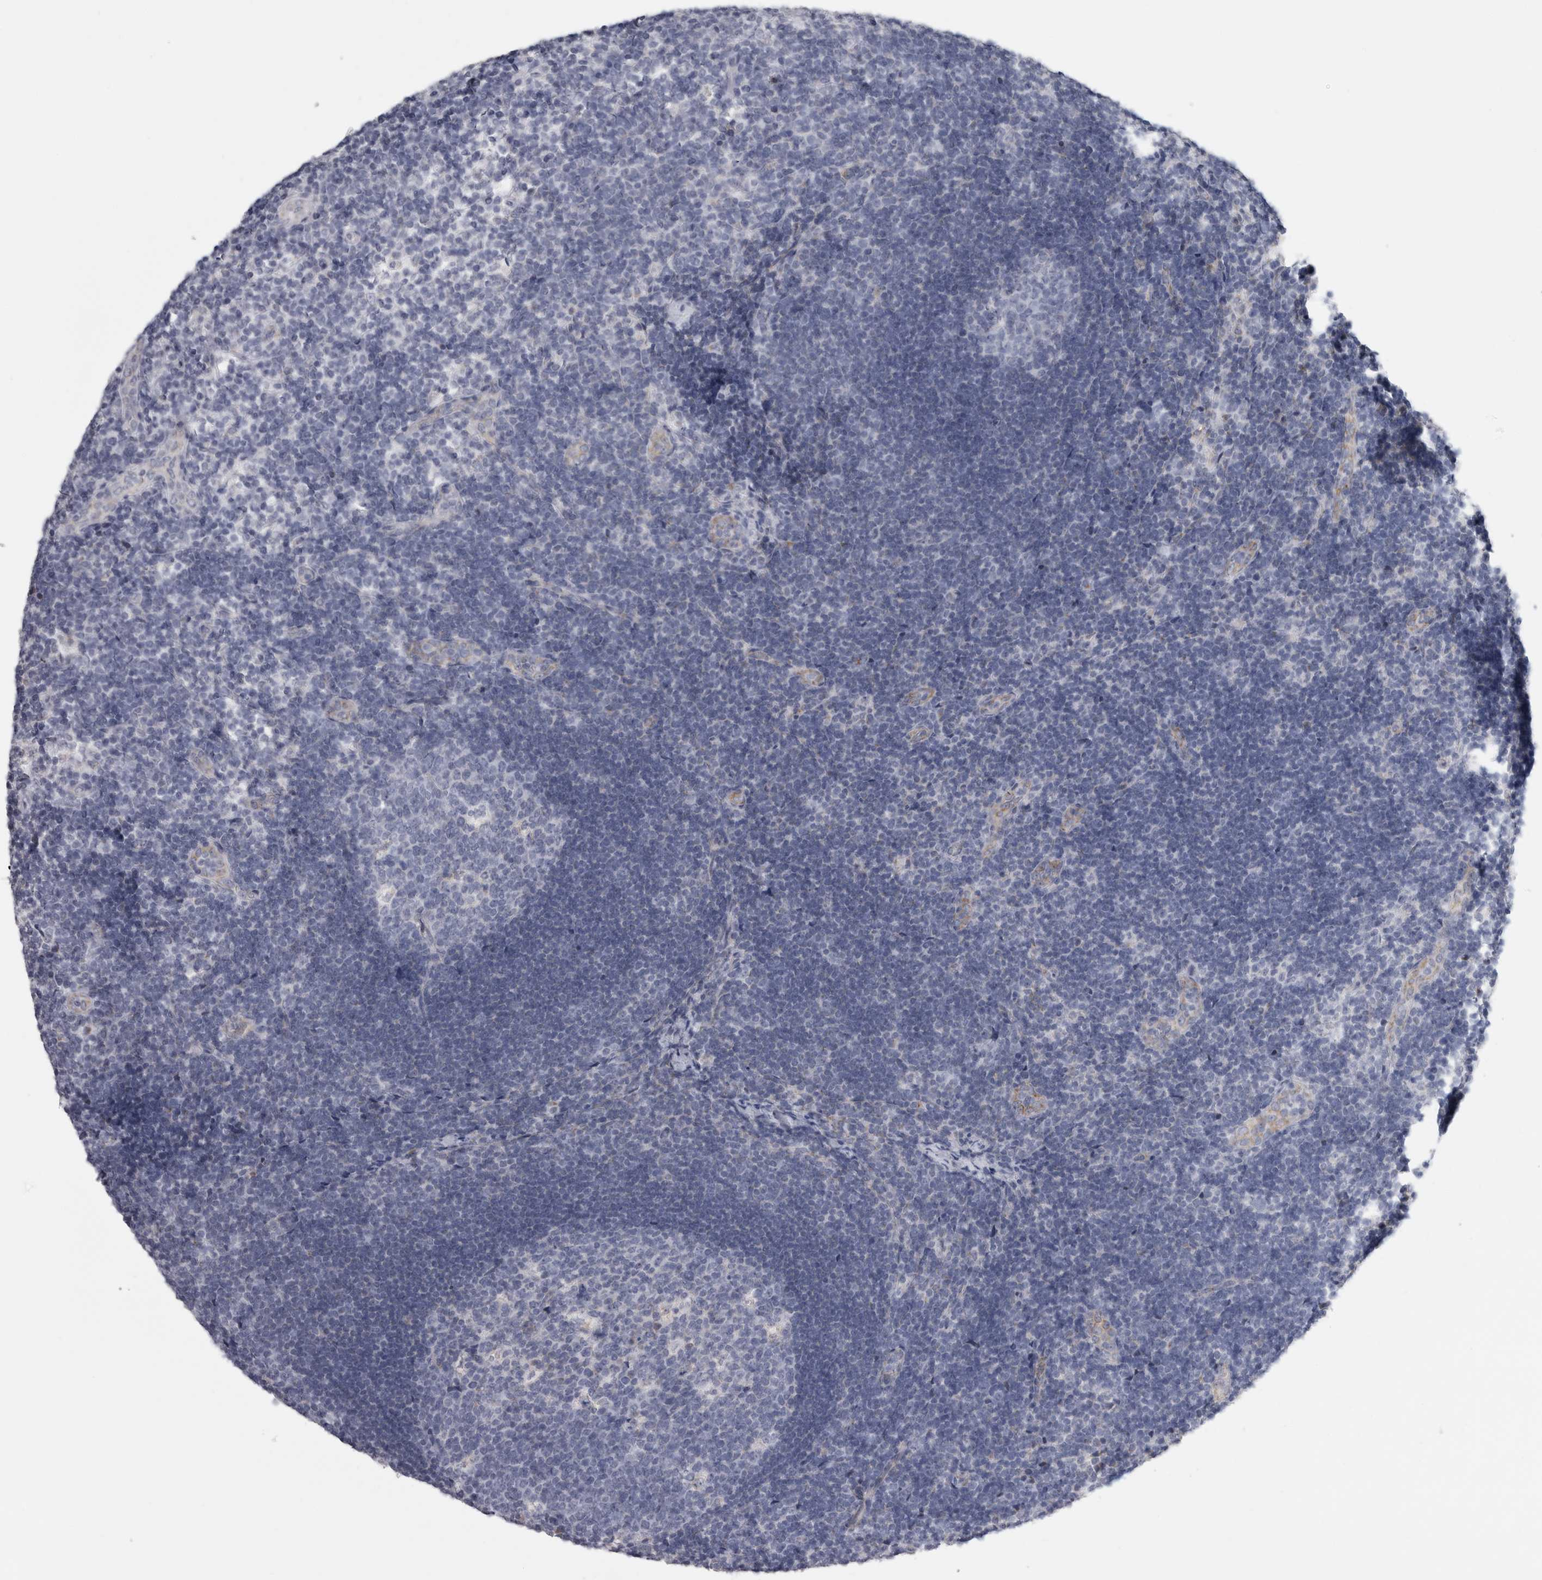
{"staining": {"intensity": "negative", "quantity": "none", "location": "none"}, "tissue": "lymph node", "cell_type": "Germinal center cells", "image_type": "normal", "snomed": [{"axis": "morphology", "description": "Normal tissue, NOS"}, {"axis": "topography", "description": "Lymph node"}], "caption": "A micrograph of human lymph node is negative for staining in germinal center cells. (IHC, brightfield microscopy, high magnification).", "gene": "FXYD7", "patient": {"sex": "female", "age": 22}}